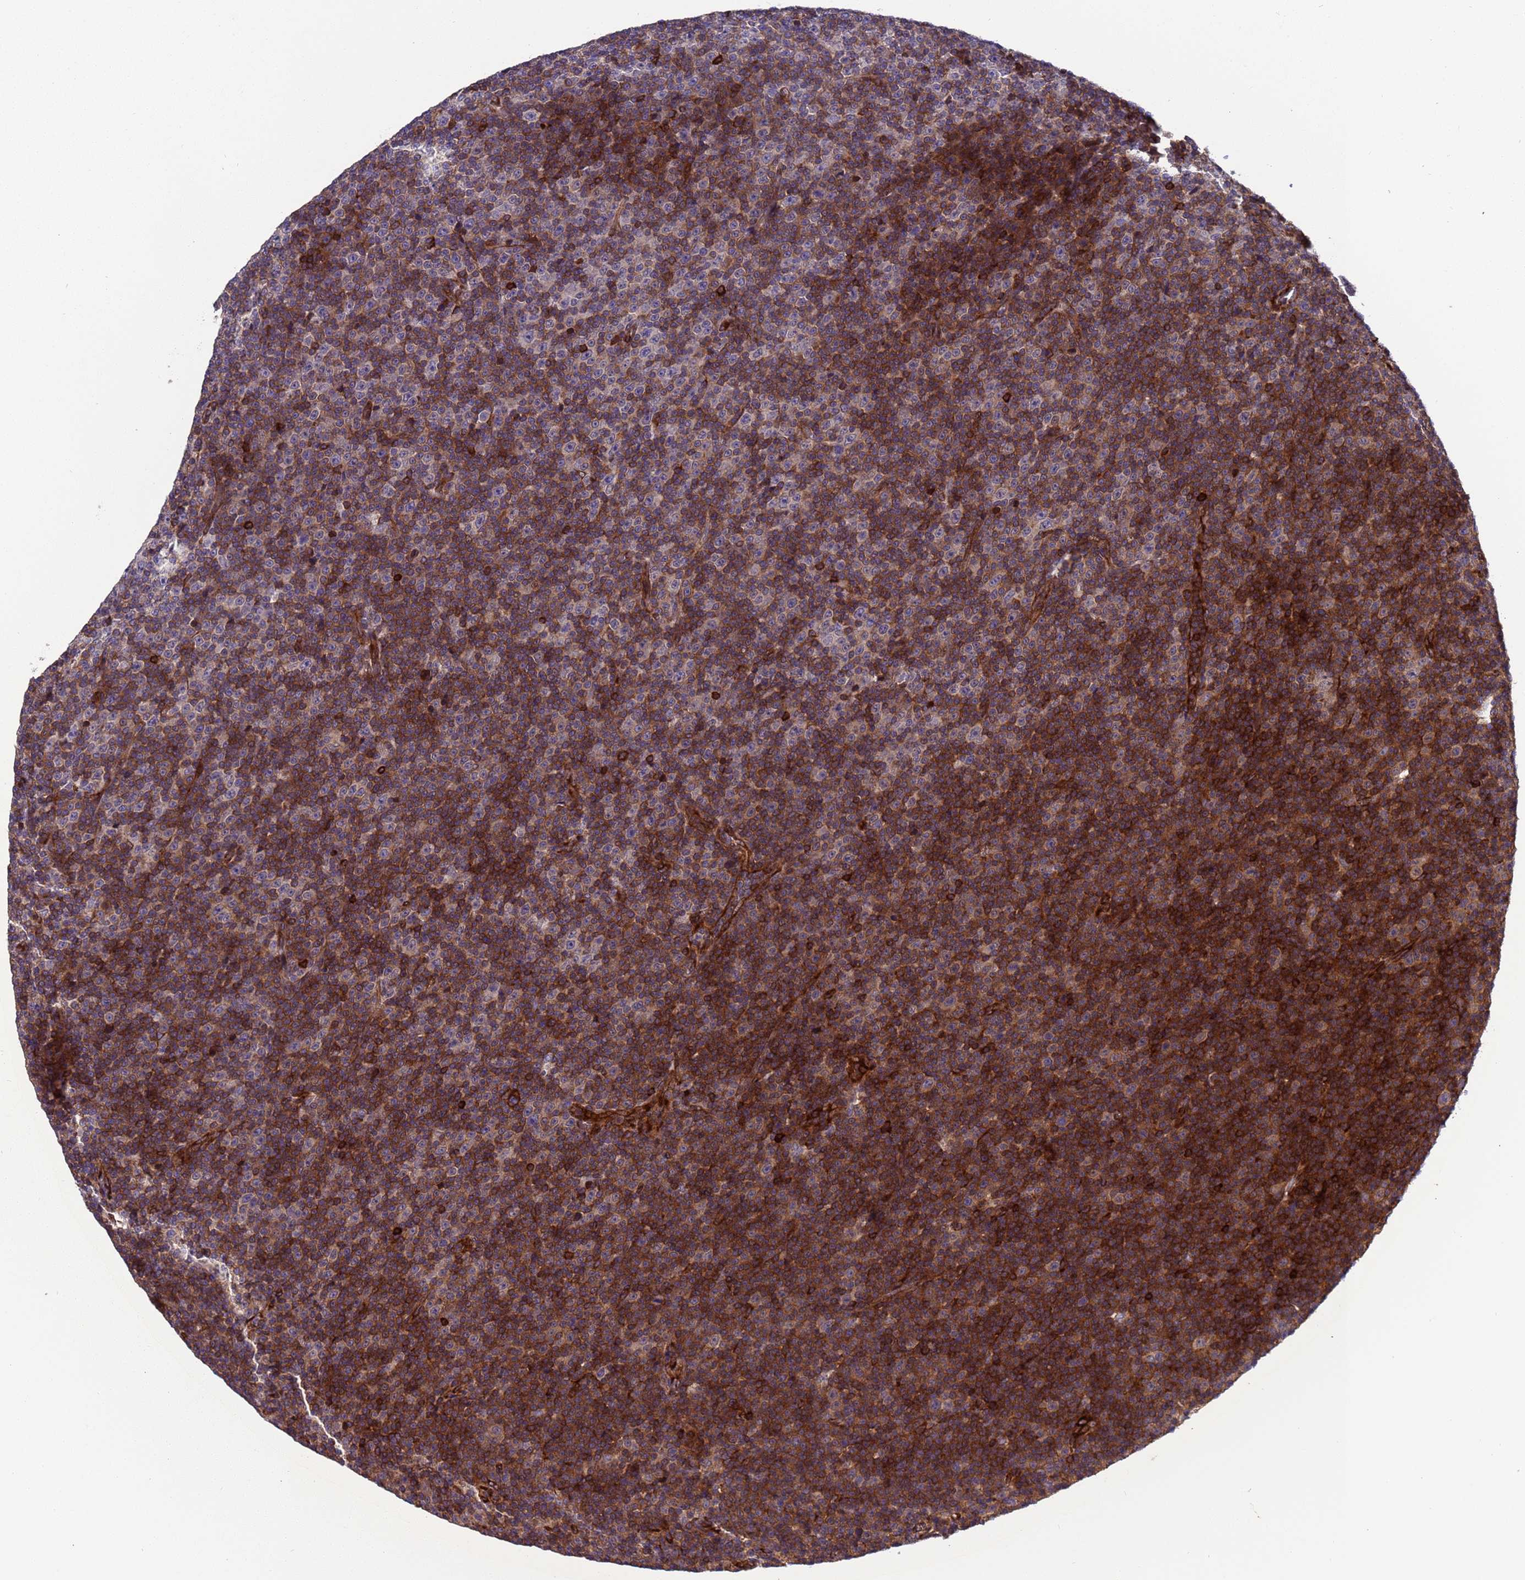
{"staining": {"intensity": "strong", "quantity": ">75%", "location": "cytoplasmic/membranous"}, "tissue": "lymphoma", "cell_type": "Tumor cells", "image_type": "cancer", "snomed": [{"axis": "morphology", "description": "Malignant lymphoma, non-Hodgkin's type, Low grade"}, {"axis": "topography", "description": "Lymph node"}], "caption": "The photomicrograph exhibits a brown stain indicating the presence of a protein in the cytoplasmic/membranous of tumor cells in malignant lymphoma, non-Hodgkin's type (low-grade).", "gene": "MOCS1", "patient": {"sex": "female", "age": 67}}